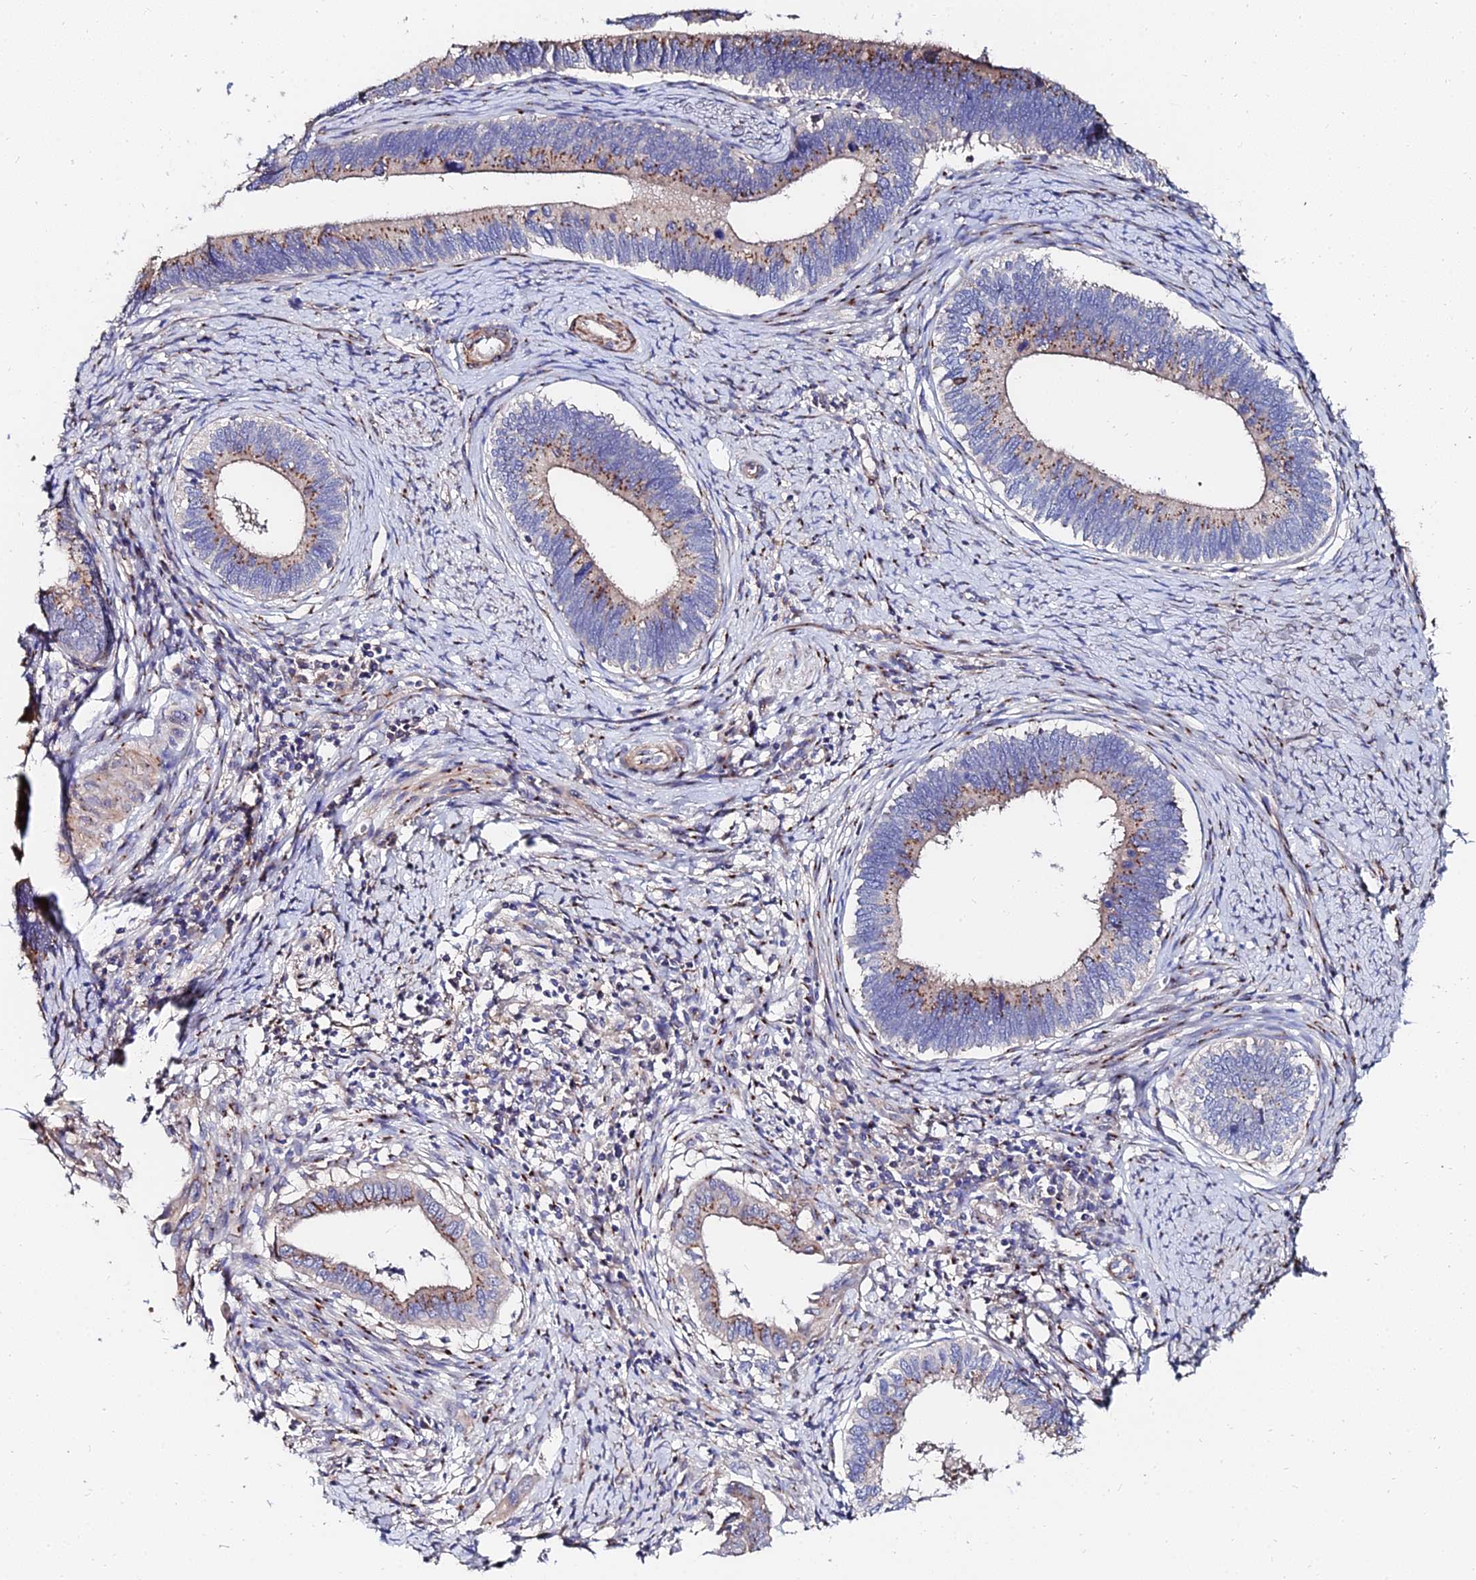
{"staining": {"intensity": "moderate", "quantity": "25%-75%", "location": "cytoplasmic/membranous"}, "tissue": "cervical cancer", "cell_type": "Tumor cells", "image_type": "cancer", "snomed": [{"axis": "morphology", "description": "Adenocarcinoma, NOS"}, {"axis": "topography", "description": "Cervix"}], "caption": "Moderate cytoplasmic/membranous protein staining is appreciated in approximately 25%-75% of tumor cells in cervical cancer (adenocarcinoma). (DAB IHC, brown staining for protein, blue staining for nuclei).", "gene": "BORCS8", "patient": {"sex": "female", "age": 42}}